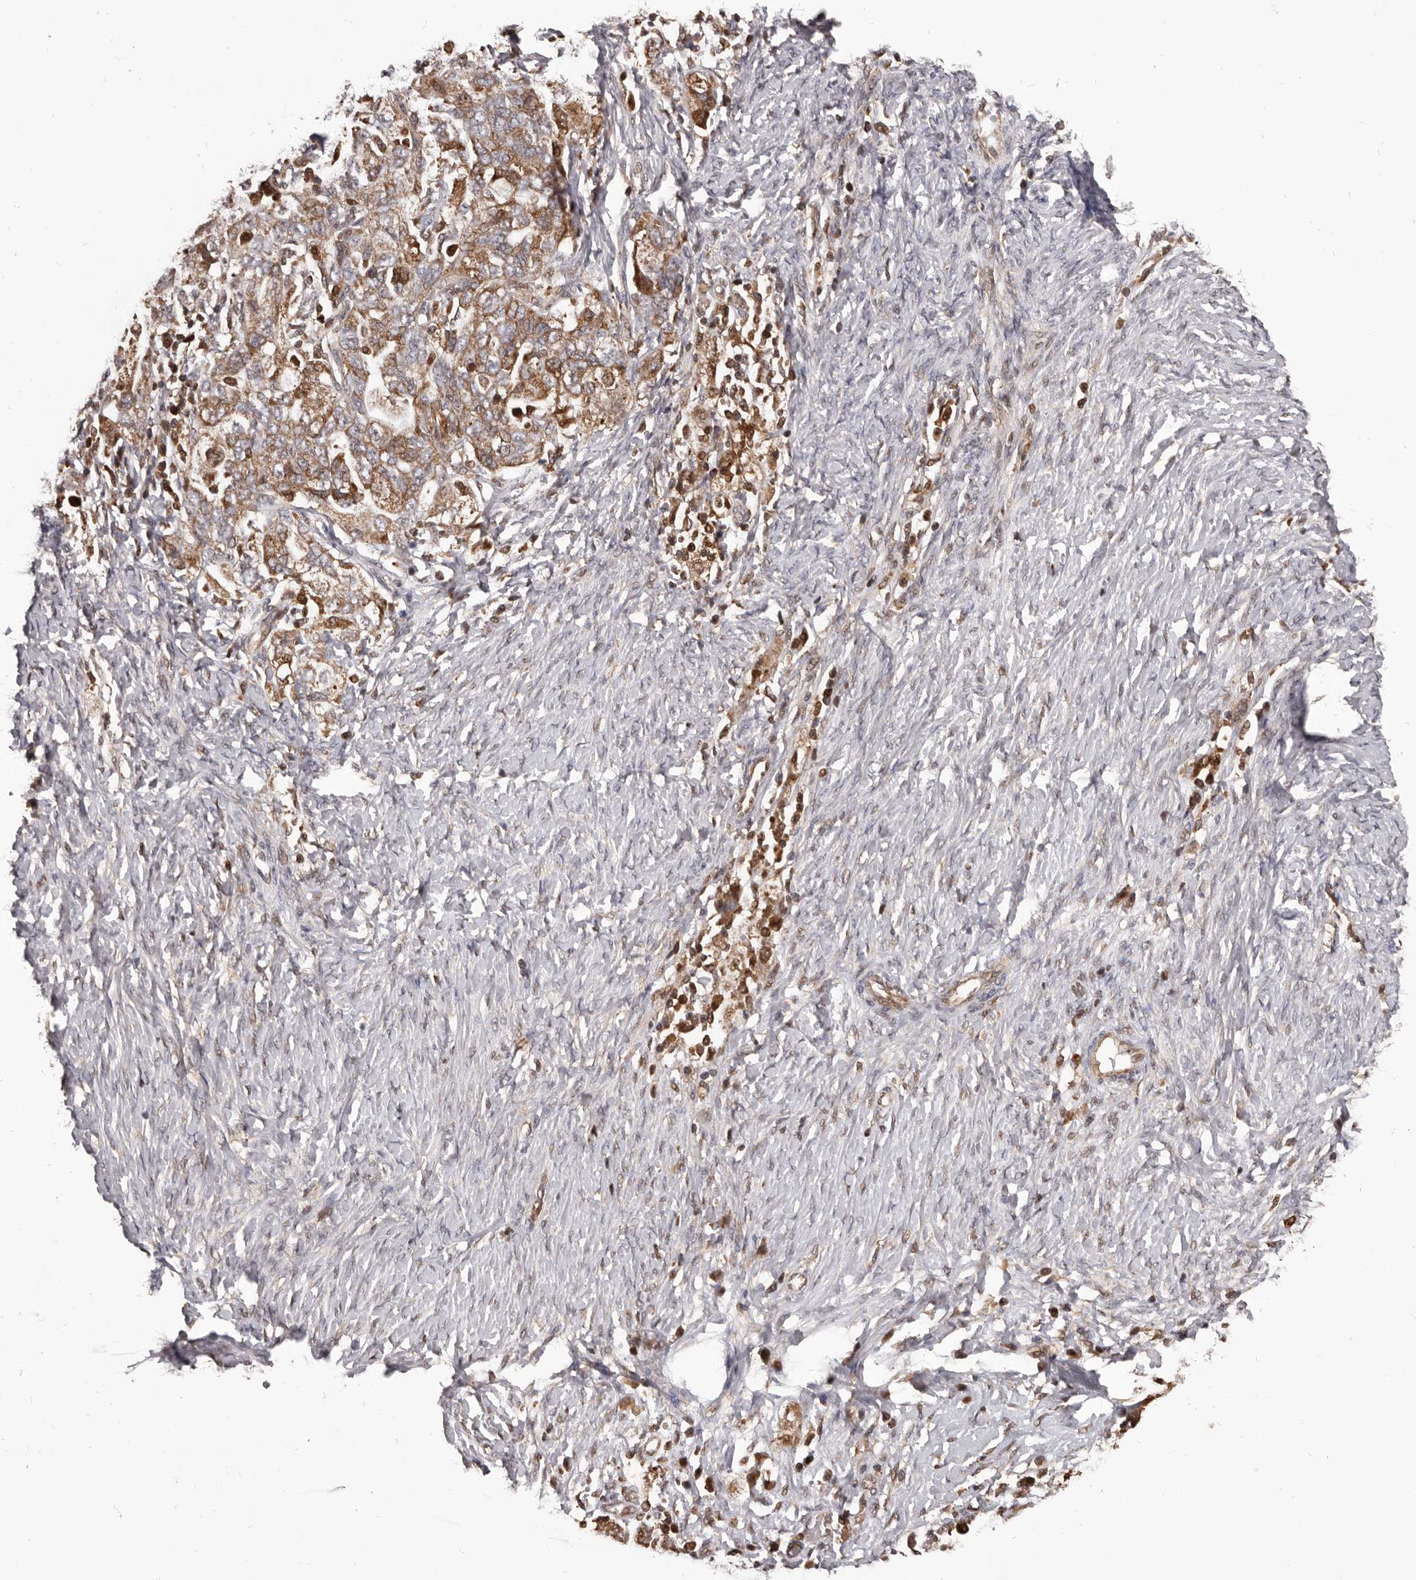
{"staining": {"intensity": "moderate", "quantity": ">75%", "location": "cytoplasmic/membranous"}, "tissue": "ovarian cancer", "cell_type": "Tumor cells", "image_type": "cancer", "snomed": [{"axis": "morphology", "description": "Carcinoma, NOS"}, {"axis": "morphology", "description": "Cystadenocarcinoma, serous, NOS"}, {"axis": "topography", "description": "Ovary"}], "caption": "Protein expression analysis of serous cystadenocarcinoma (ovarian) displays moderate cytoplasmic/membranous staining in about >75% of tumor cells.", "gene": "MAP3K14", "patient": {"sex": "female", "age": 69}}